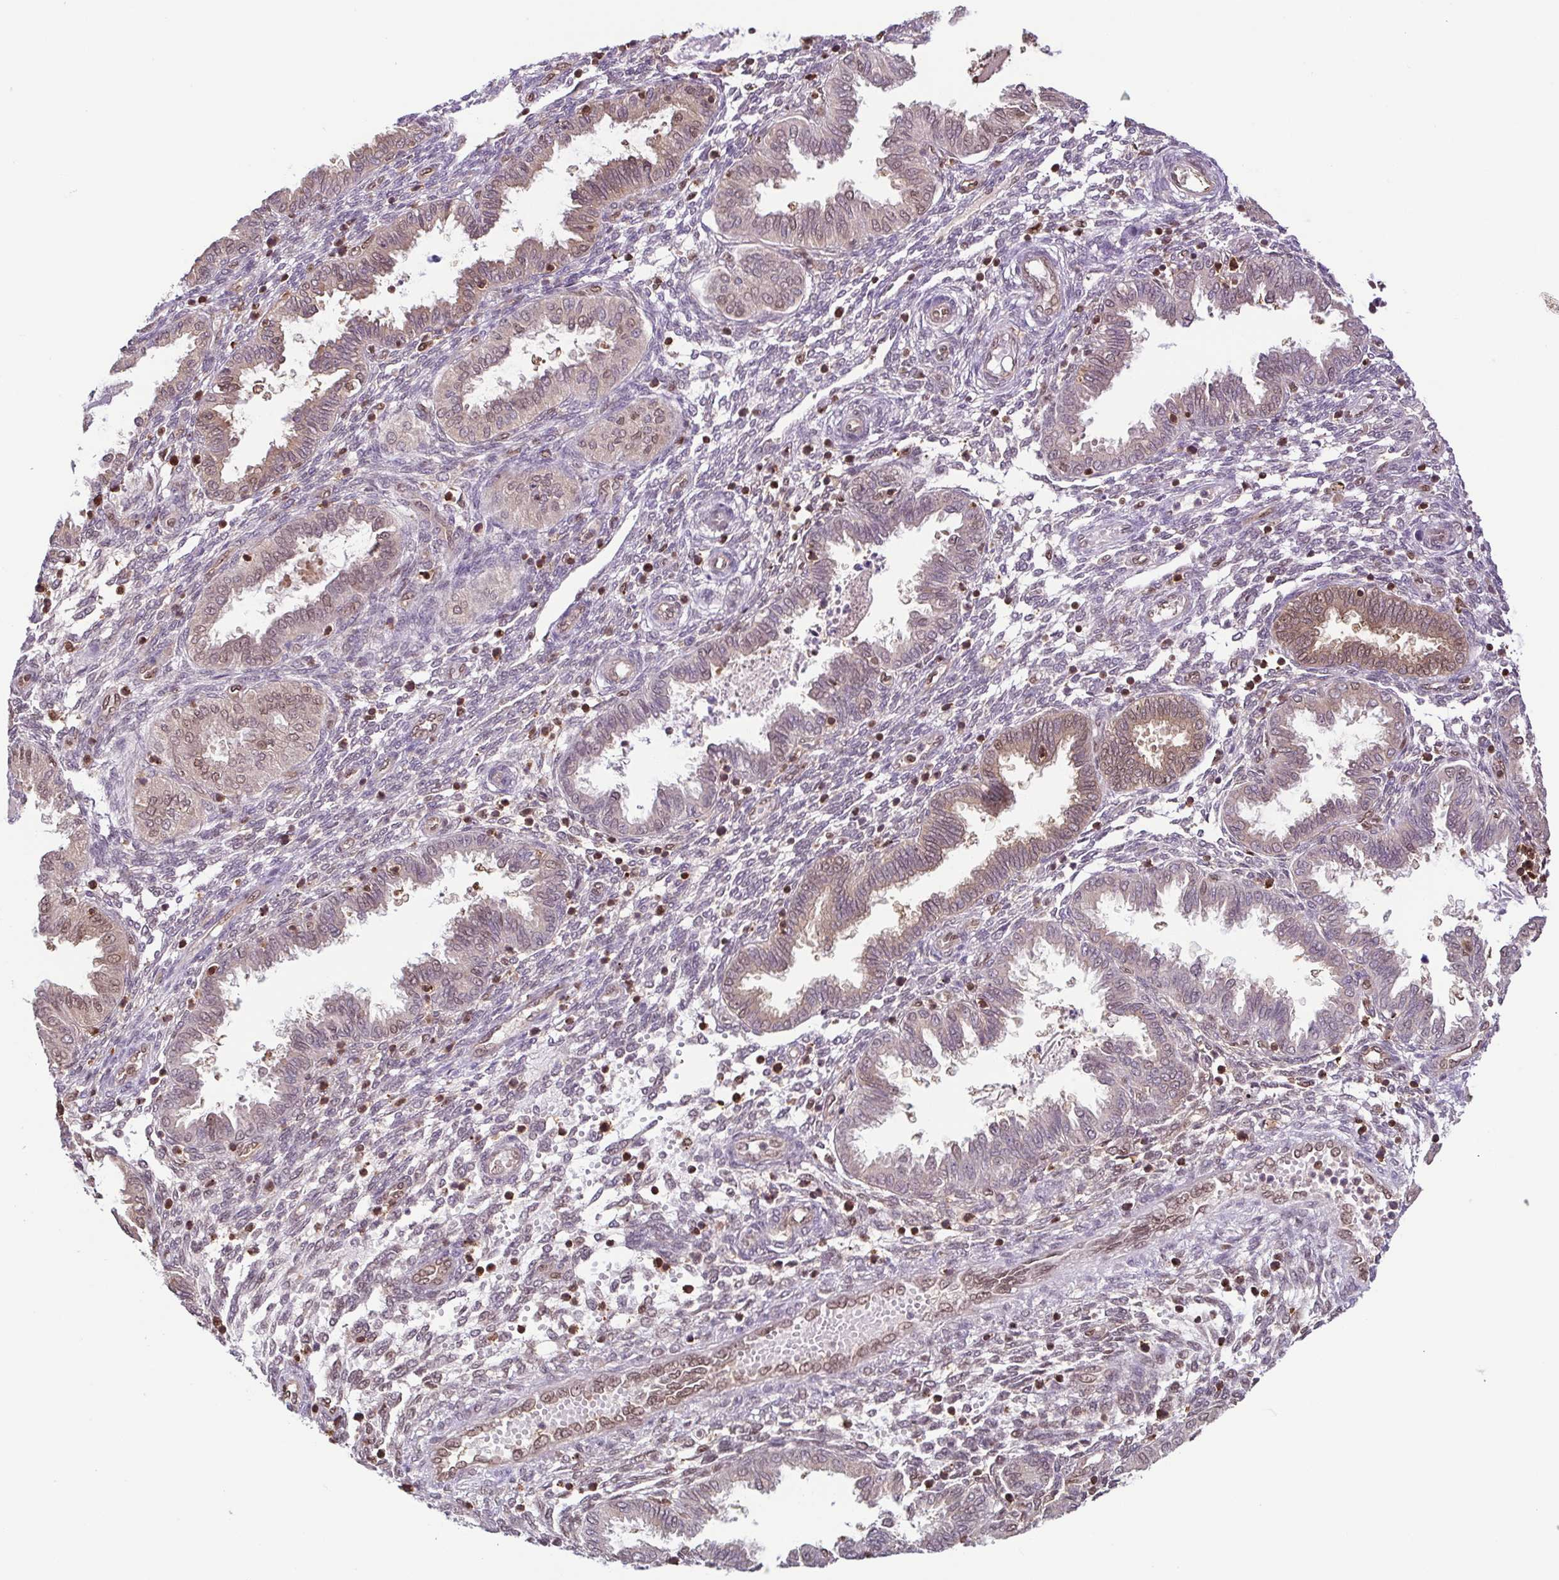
{"staining": {"intensity": "negative", "quantity": "none", "location": "none"}, "tissue": "endometrium", "cell_type": "Cells in endometrial stroma", "image_type": "normal", "snomed": [{"axis": "morphology", "description": "Normal tissue, NOS"}, {"axis": "topography", "description": "Endometrium"}], "caption": "Immunohistochemical staining of benign human endometrium reveals no significant expression in cells in endometrial stroma. (DAB IHC visualized using brightfield microscopy, high magnification).", "gene": "PSMB9", "patient": {"sex": "female", "age": 33}}